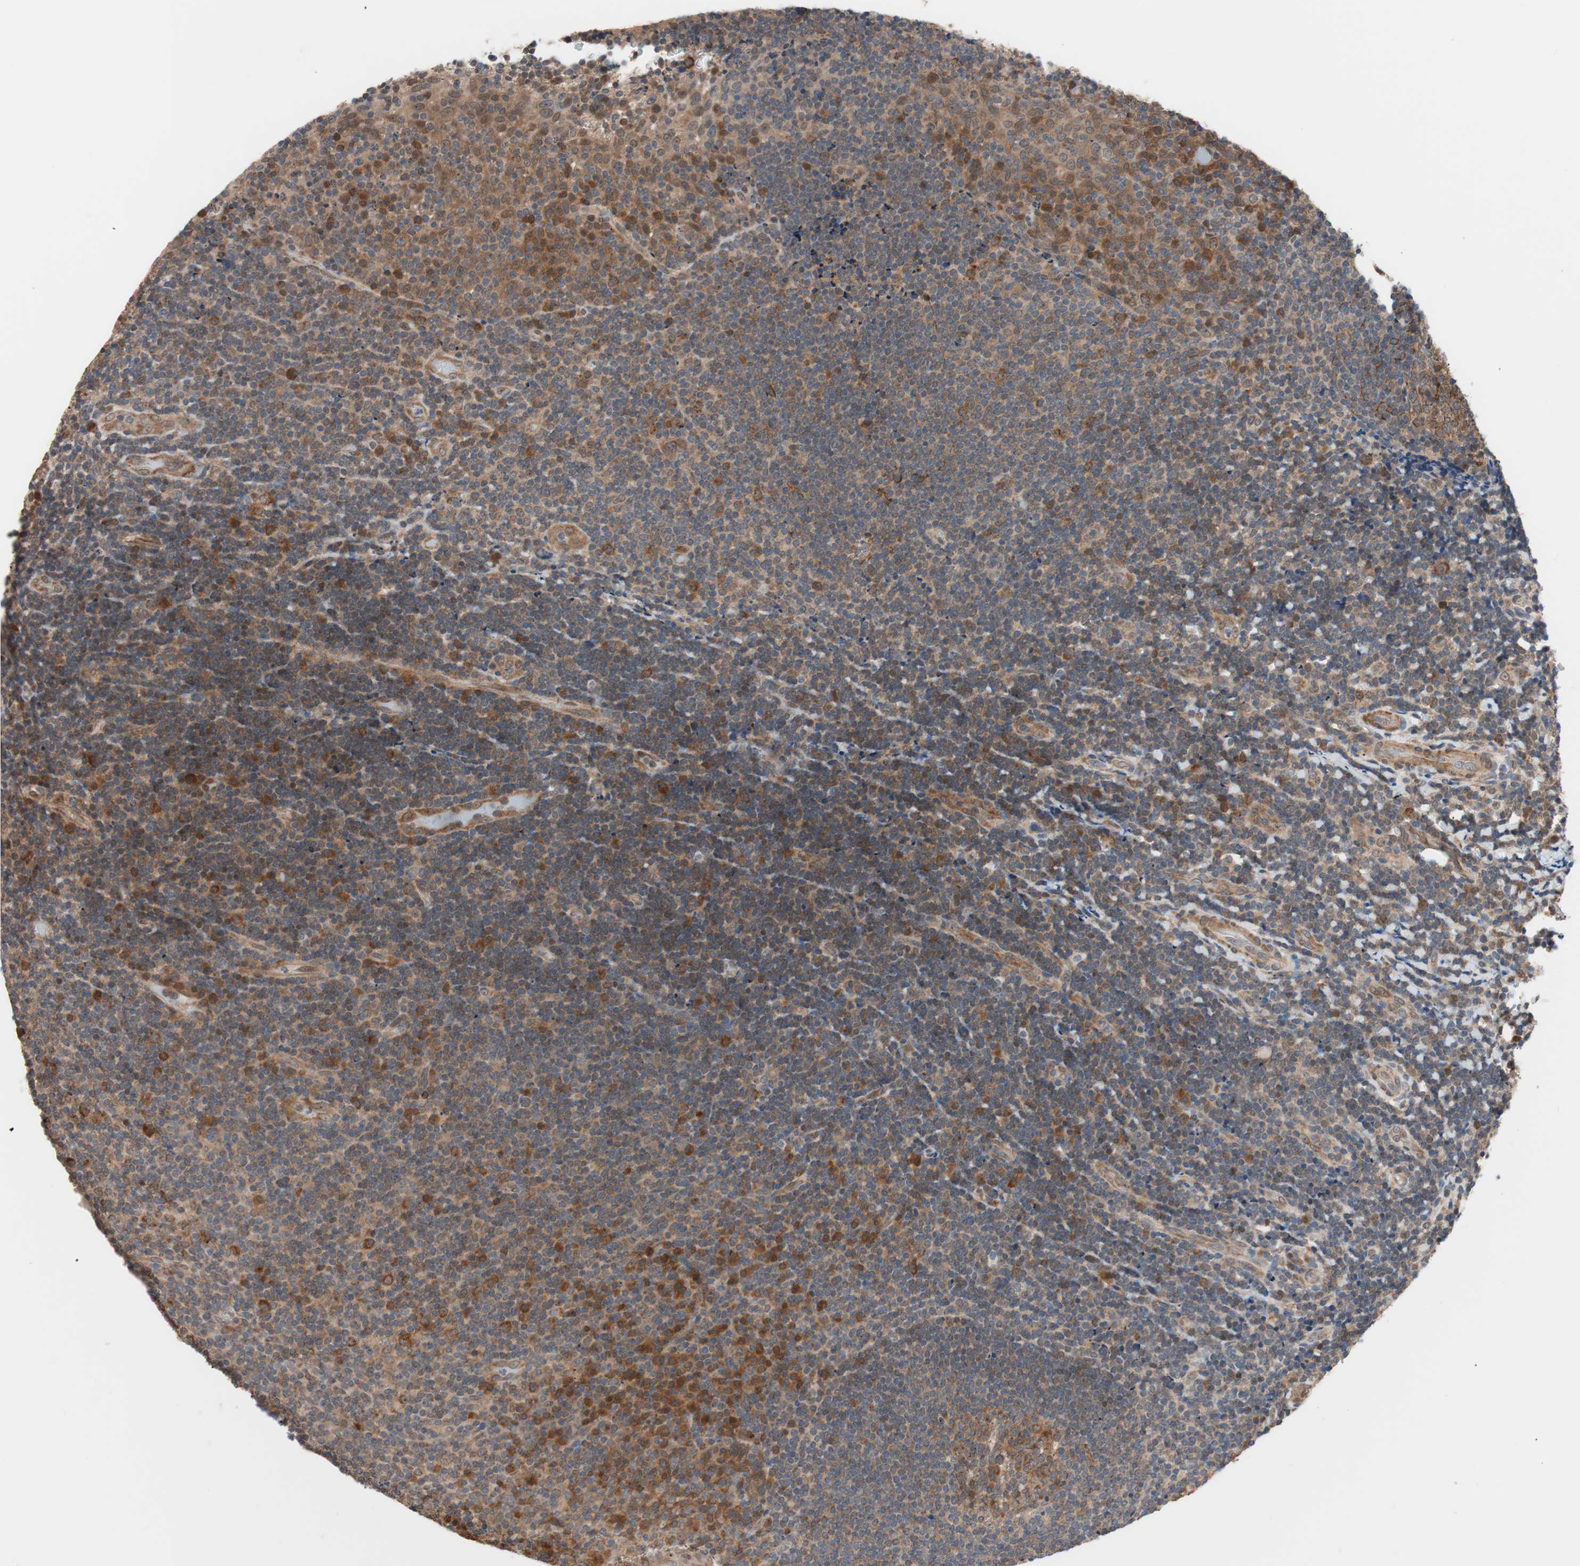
{"staining": {"intensity": "strong", "quantity": ">75%", "location": "cytoplasmic/membranous"}, "tissue": "lymphoma", "cell_type": "Tumor cells", "image_type": "cancer", "snomed": [{"axis": "morphology", "description": "Malignant lymphoma, non-Hodgkin's type, High grade"}, {"axis": "topography", "description": "Tonsil"}], "caption": "Lymphoma tissue demonstrates strong cytoplasmic/membranous staining in about >75% of tumor cells", "gene": "HMBS", "patient": {"sex": "female", "age": 36}}